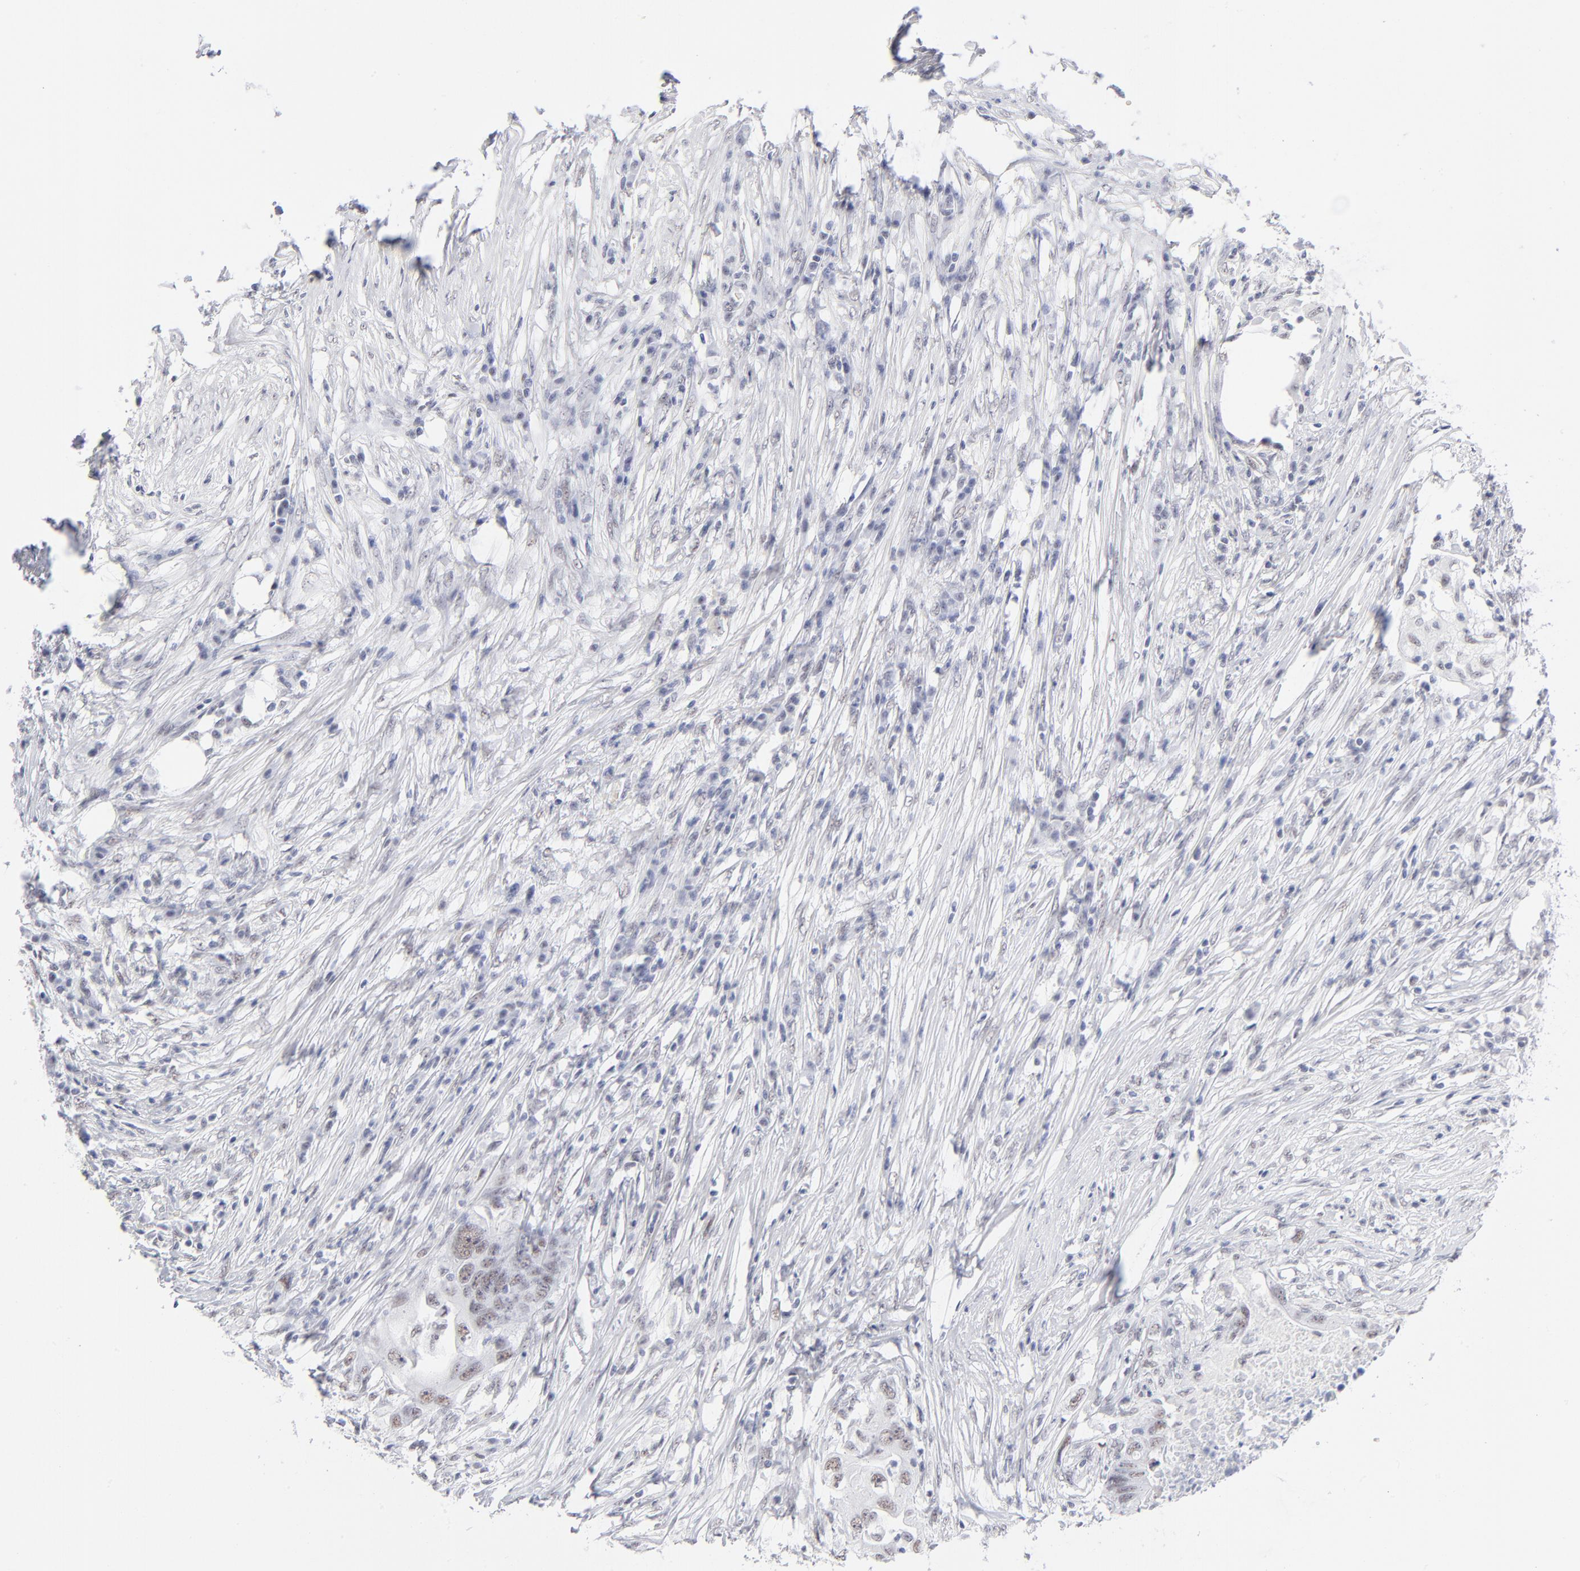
{"staining": {"intensity": "weak", "quantity": "25%-75%", "location": "nuclear"}, "tissue": "colorectal cancer", "cell_type": "Tumor cells", "image_type": "cancer", "snomed": [{"axis": "morphology", "description": "Adenocarcinoma, NOS"}, {"axis": "topography", "description": "Colon"}], "caption": "Human colorectal cancer (adenocarcinoma) stained for a protein (brown) exhibits weak nuclear positive positivity in about 25%-75% of tumor cells.", "gene": "SNRPB", "patient": {"sex": "male", "age": 71}}